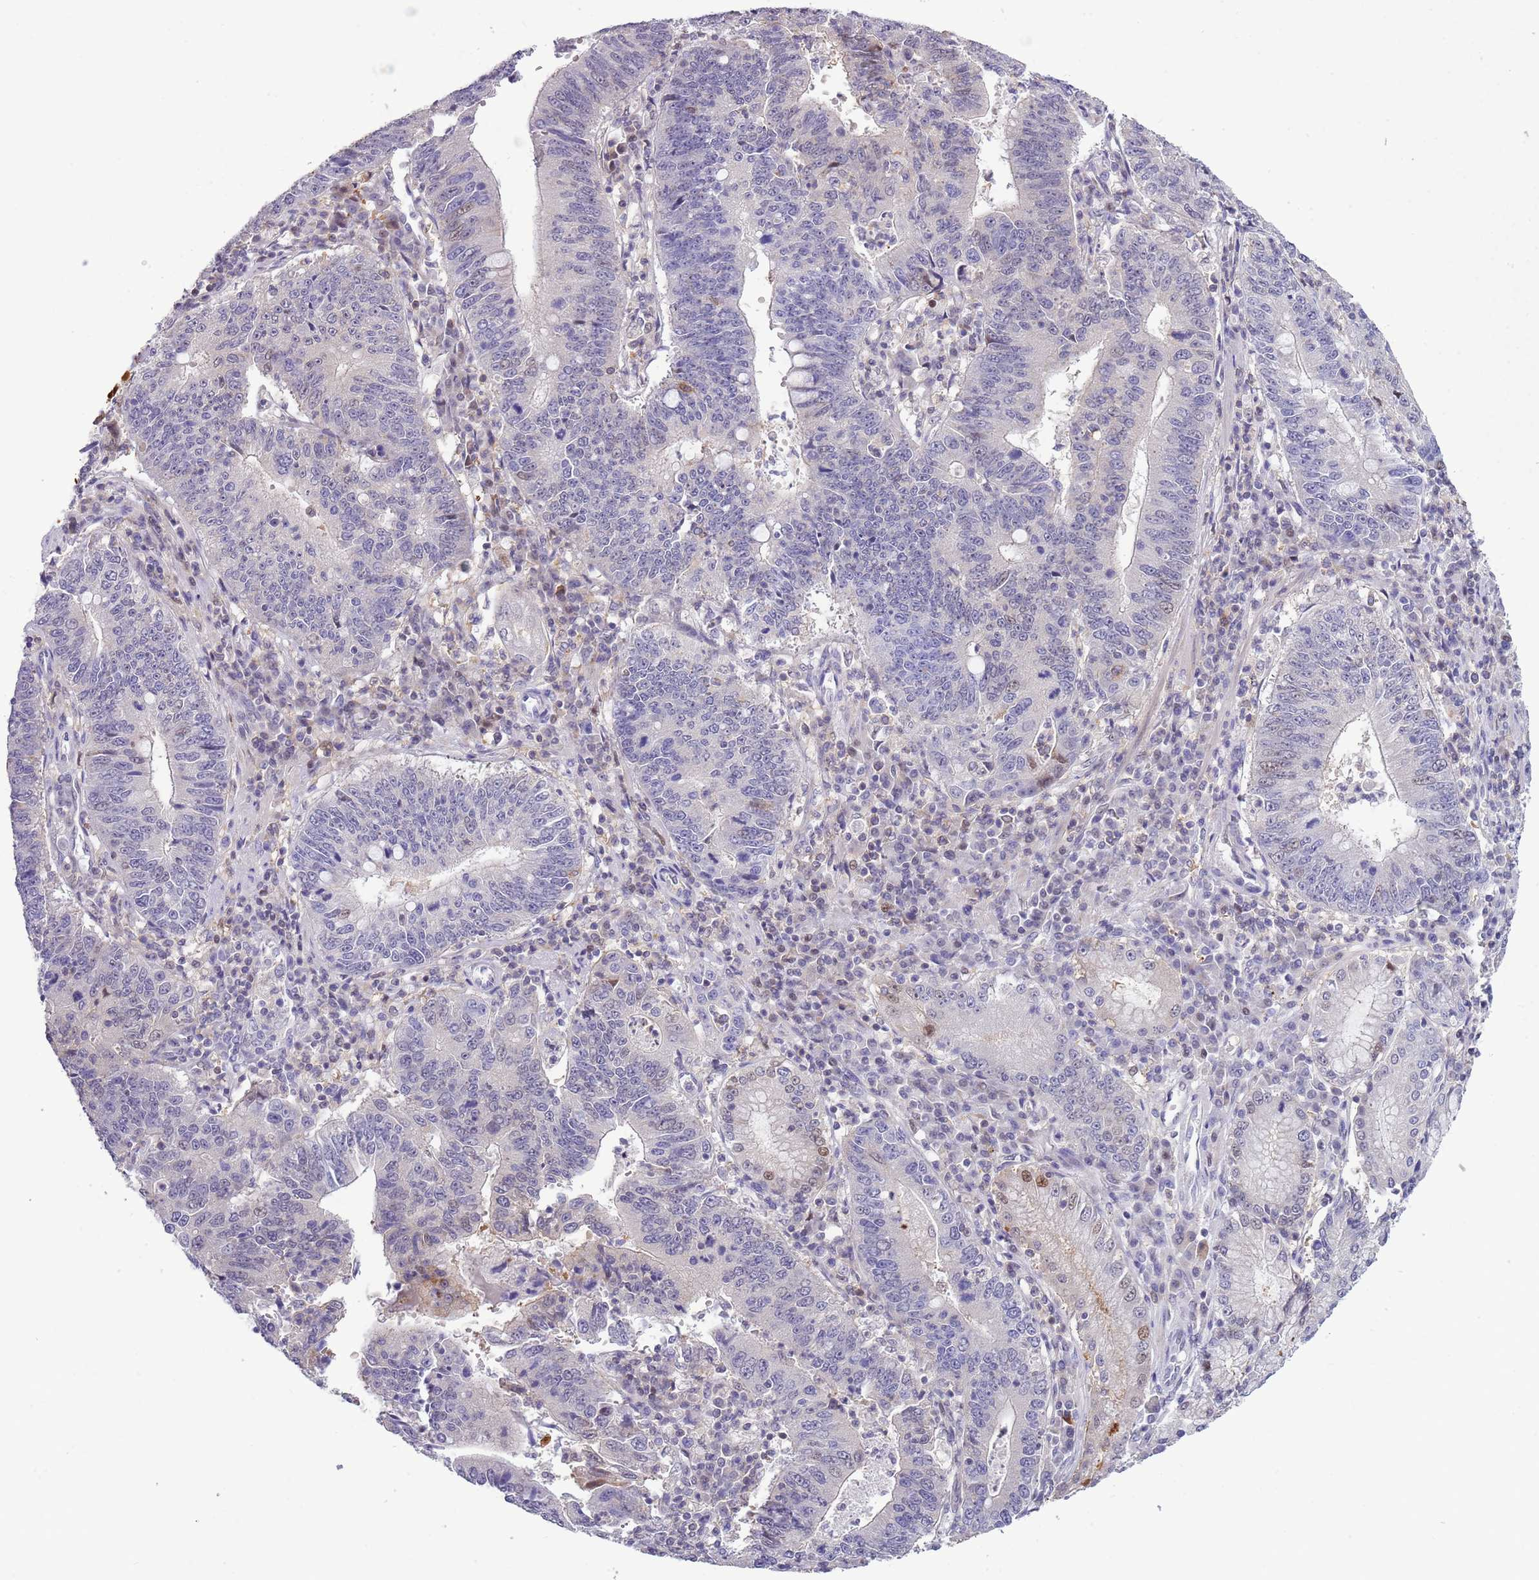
{"staining": {"intensity": "weak", "quantity": "<25%", "location": "nuclear"}, "tissue": "stomach cancer", "cell_type": "Tumor cells", "image_type": "cancer", "snomed": [{"axis": "morphology", "description": "Adenocarcinoma, NOS"}, {"axis": "topography", "description": "Stomach"}], "caption": "DAB immunohistochemical staining of stomach cancer reveals no significant staining in tumor cells.", "gene": "NBPF6", "patient": {"sex": "male", "age": 59}}